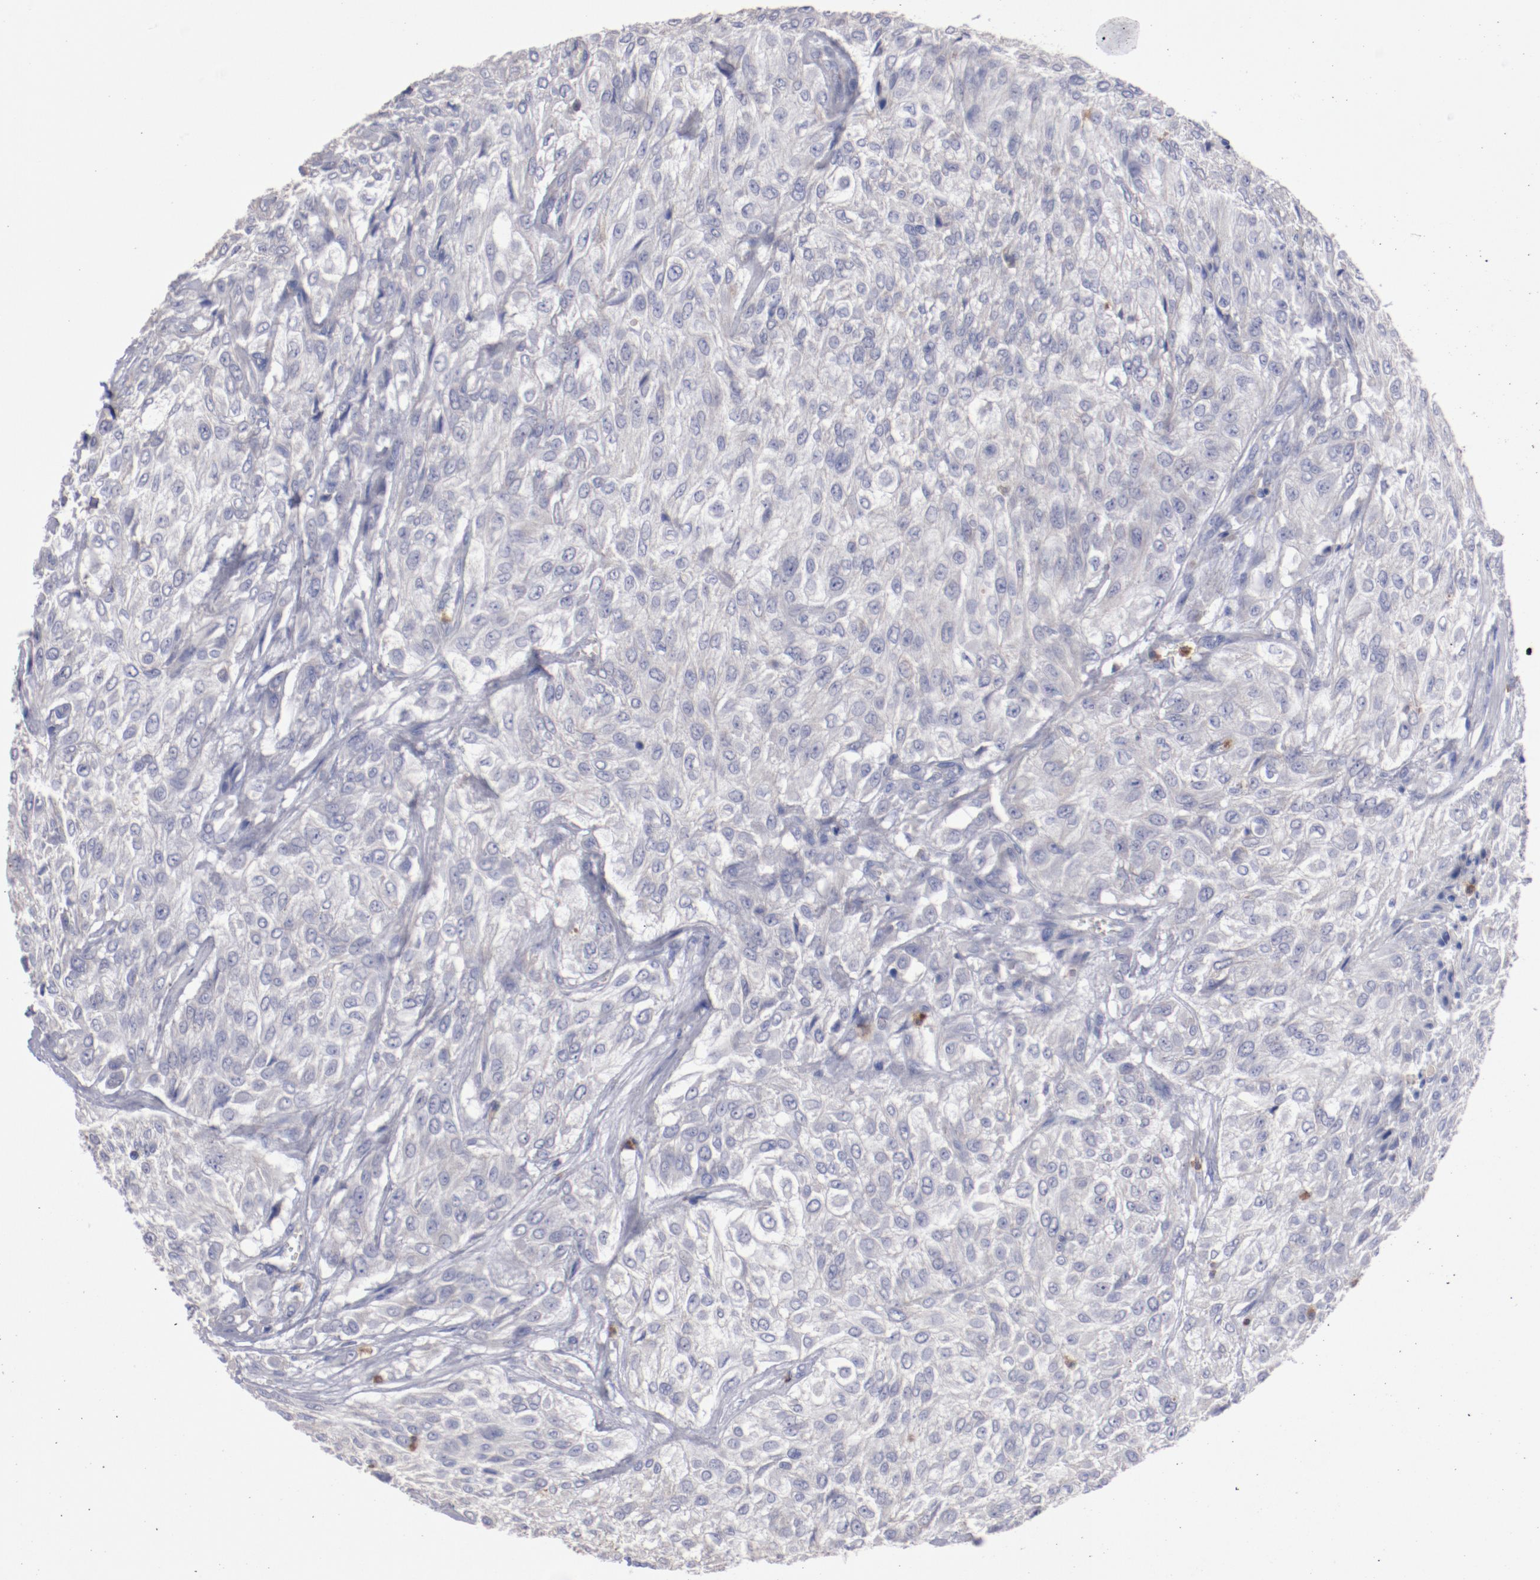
{"staining": {"intensity": "weak", "quantity": ">75%", "location": "cytoplasmic/membranous"}, "tissue": "urothelial cancer", "cell_type": "Tumor cells", "image_type": "cancer", "snomed": [{"axis": "morphology", "description": "Urothelial carcinoma, High grade"}, {"axis": "topography", "description": "Urinary bladder"}], "caption": "A photomicrograph showing weak cytoplasmic/membranous staining in approximately >75% of tumor cells in high-grade urothelial carcinoma, as visualized by brown immunohistochemical staining.", "gene": "FGR", "patient": {"sex": "male", "age": 57}}